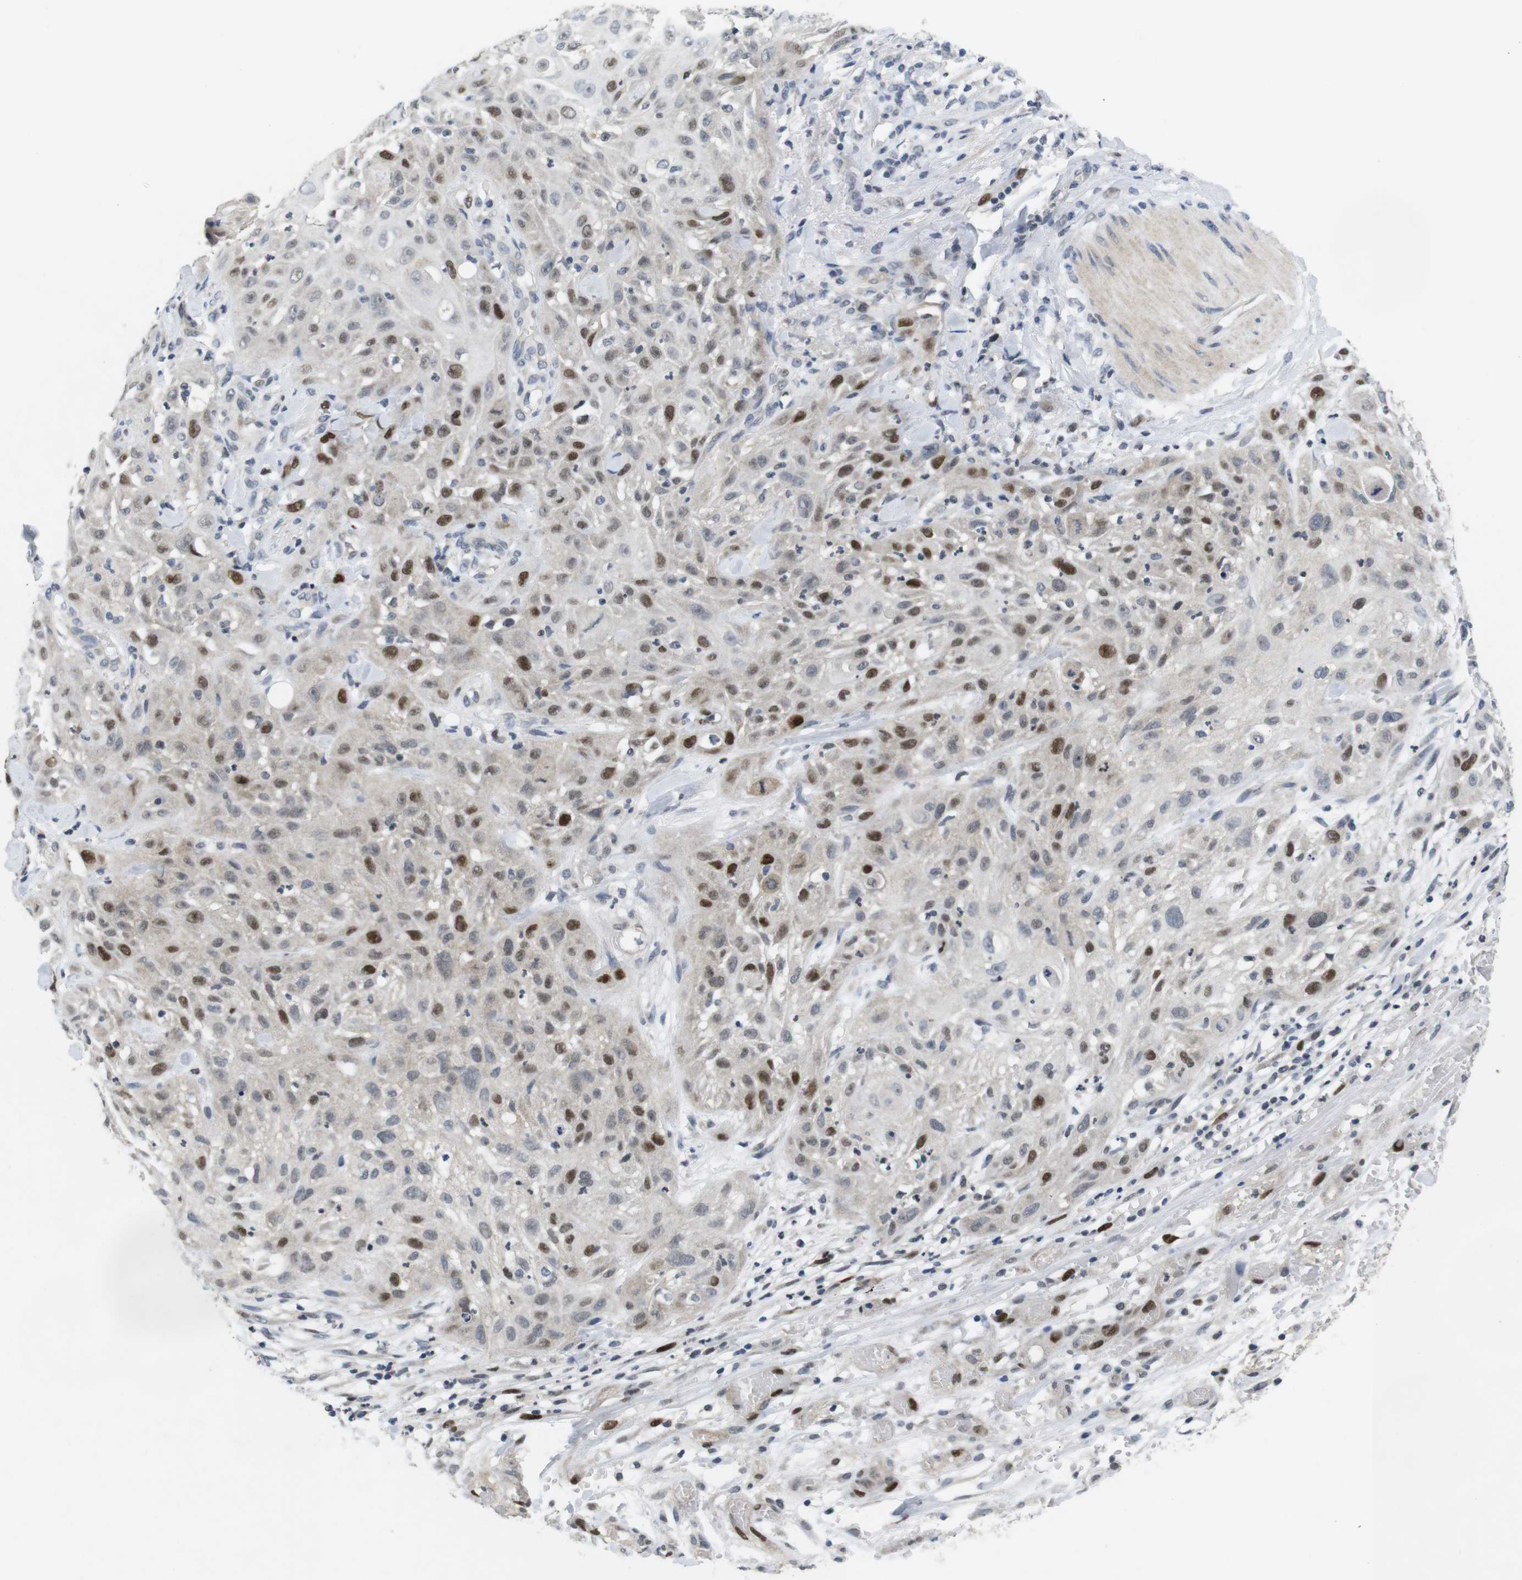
{"staining": {"intensity": "strong", "quantity": "25%-75%", "location": "nuclear"}, "tissue": "skin cancer", "cell_type": "Tumor cells", "image_type": "cancer", "snomed": [{"axis": "morphology", "description": "Squamous cell carcinoma, NOS"}, {"axis": "topography", "description": "Skin"}], "caption": "This is an image of immunohistochemistry staining of skin cancer (squamous cell carcinoma), which shows strong positivity in the nuclear of tumor cells.", "gene": "SKP2", "patient": {"sex": "male", "age": 75}}